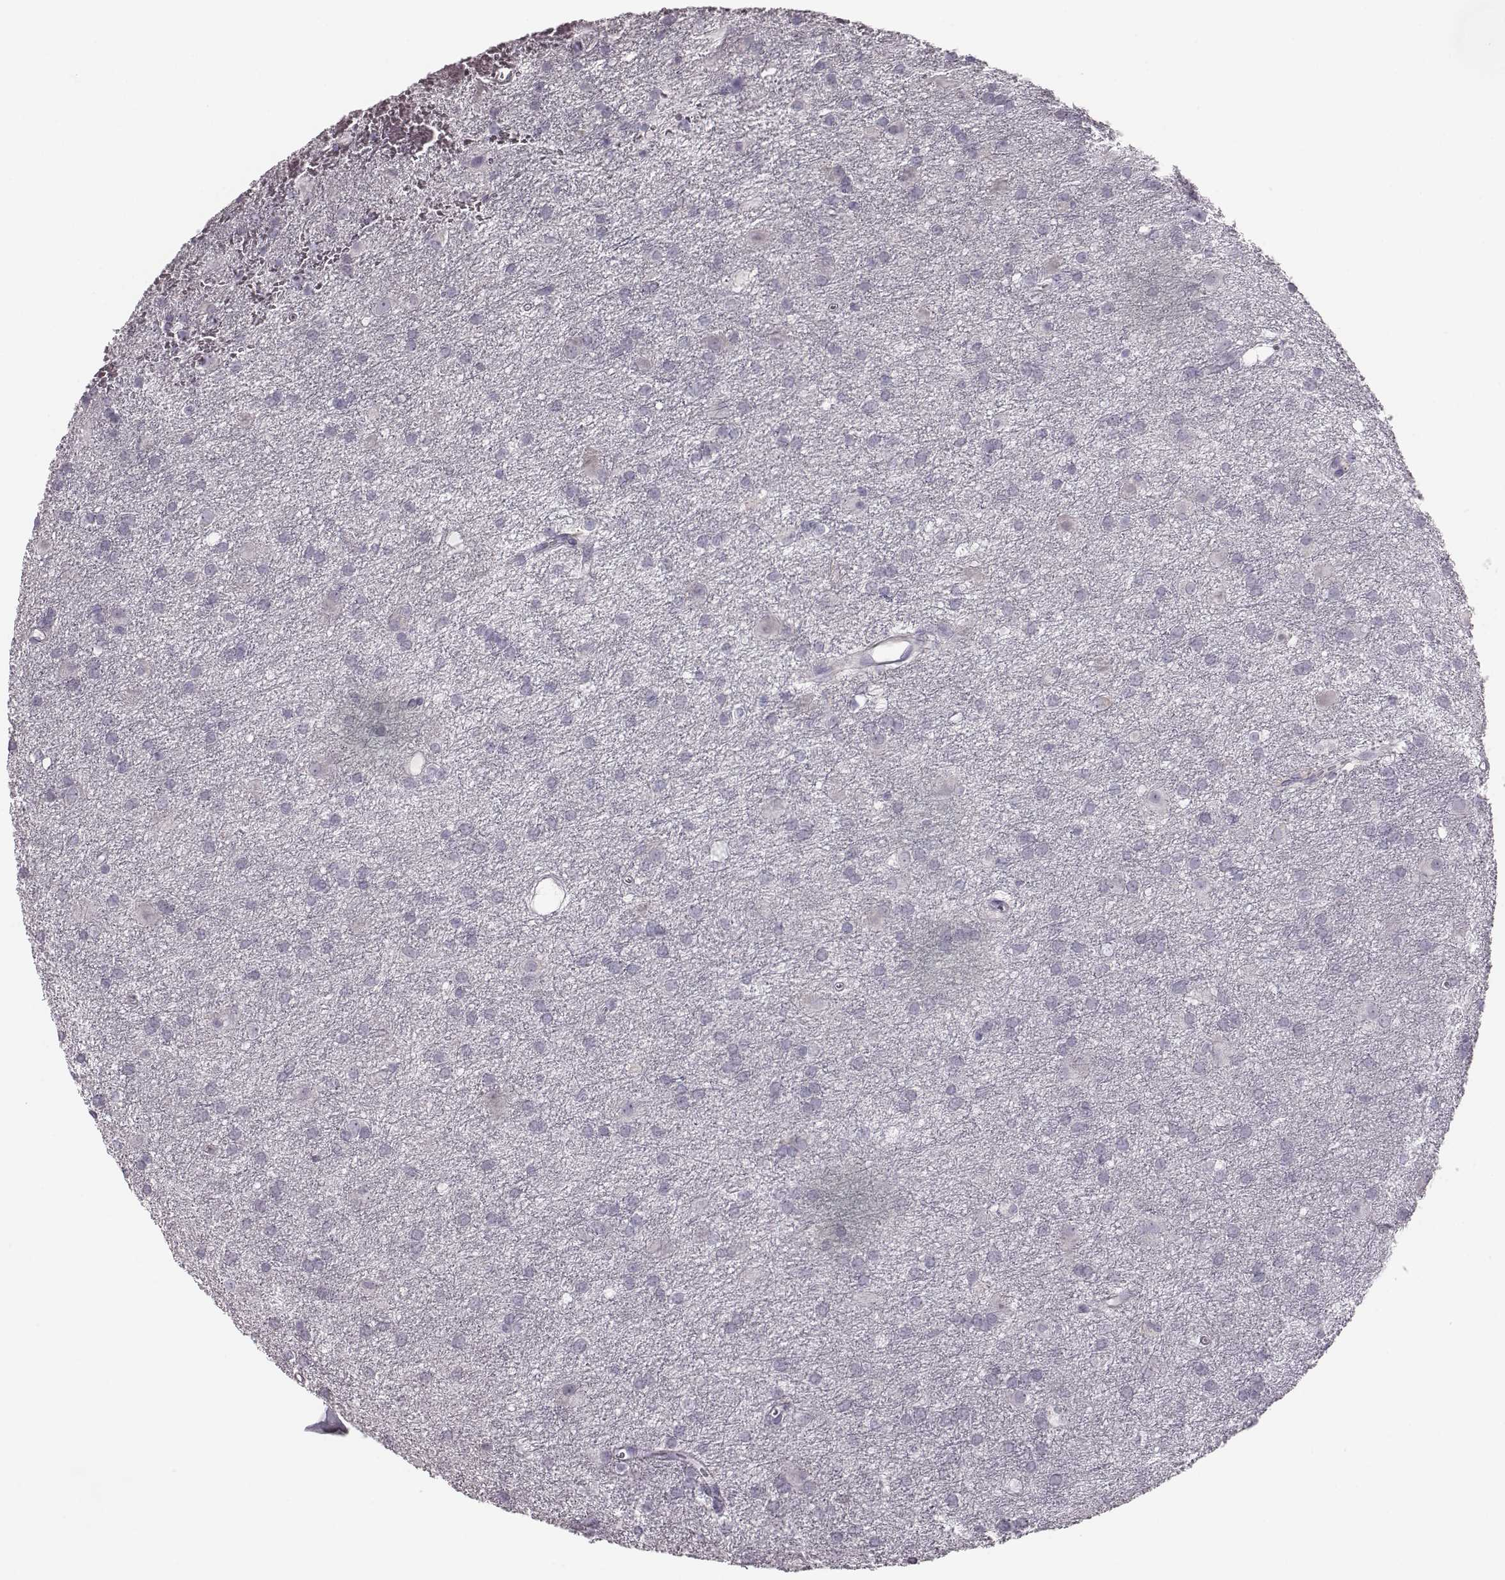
{"staining": {"intensity": "negative", "quantity": "none", "location": "none"}, "tissue": "glioma", "cell_type": "Tumor cells", "image_type": "cancer", "snomed": [{"axis": "morphology", "description": "Glioma, malignant, Low grade"}, {"axis": "topography", "description": "Brain"}], "caption": "IHC of human glioma exhibits no staining in tumor cells. (DAB immunohistochemistry visualized using brightfield microscopy, high magnification).", "gene": "CRISP1", "patient": {"sex": "male", "age": 58}}